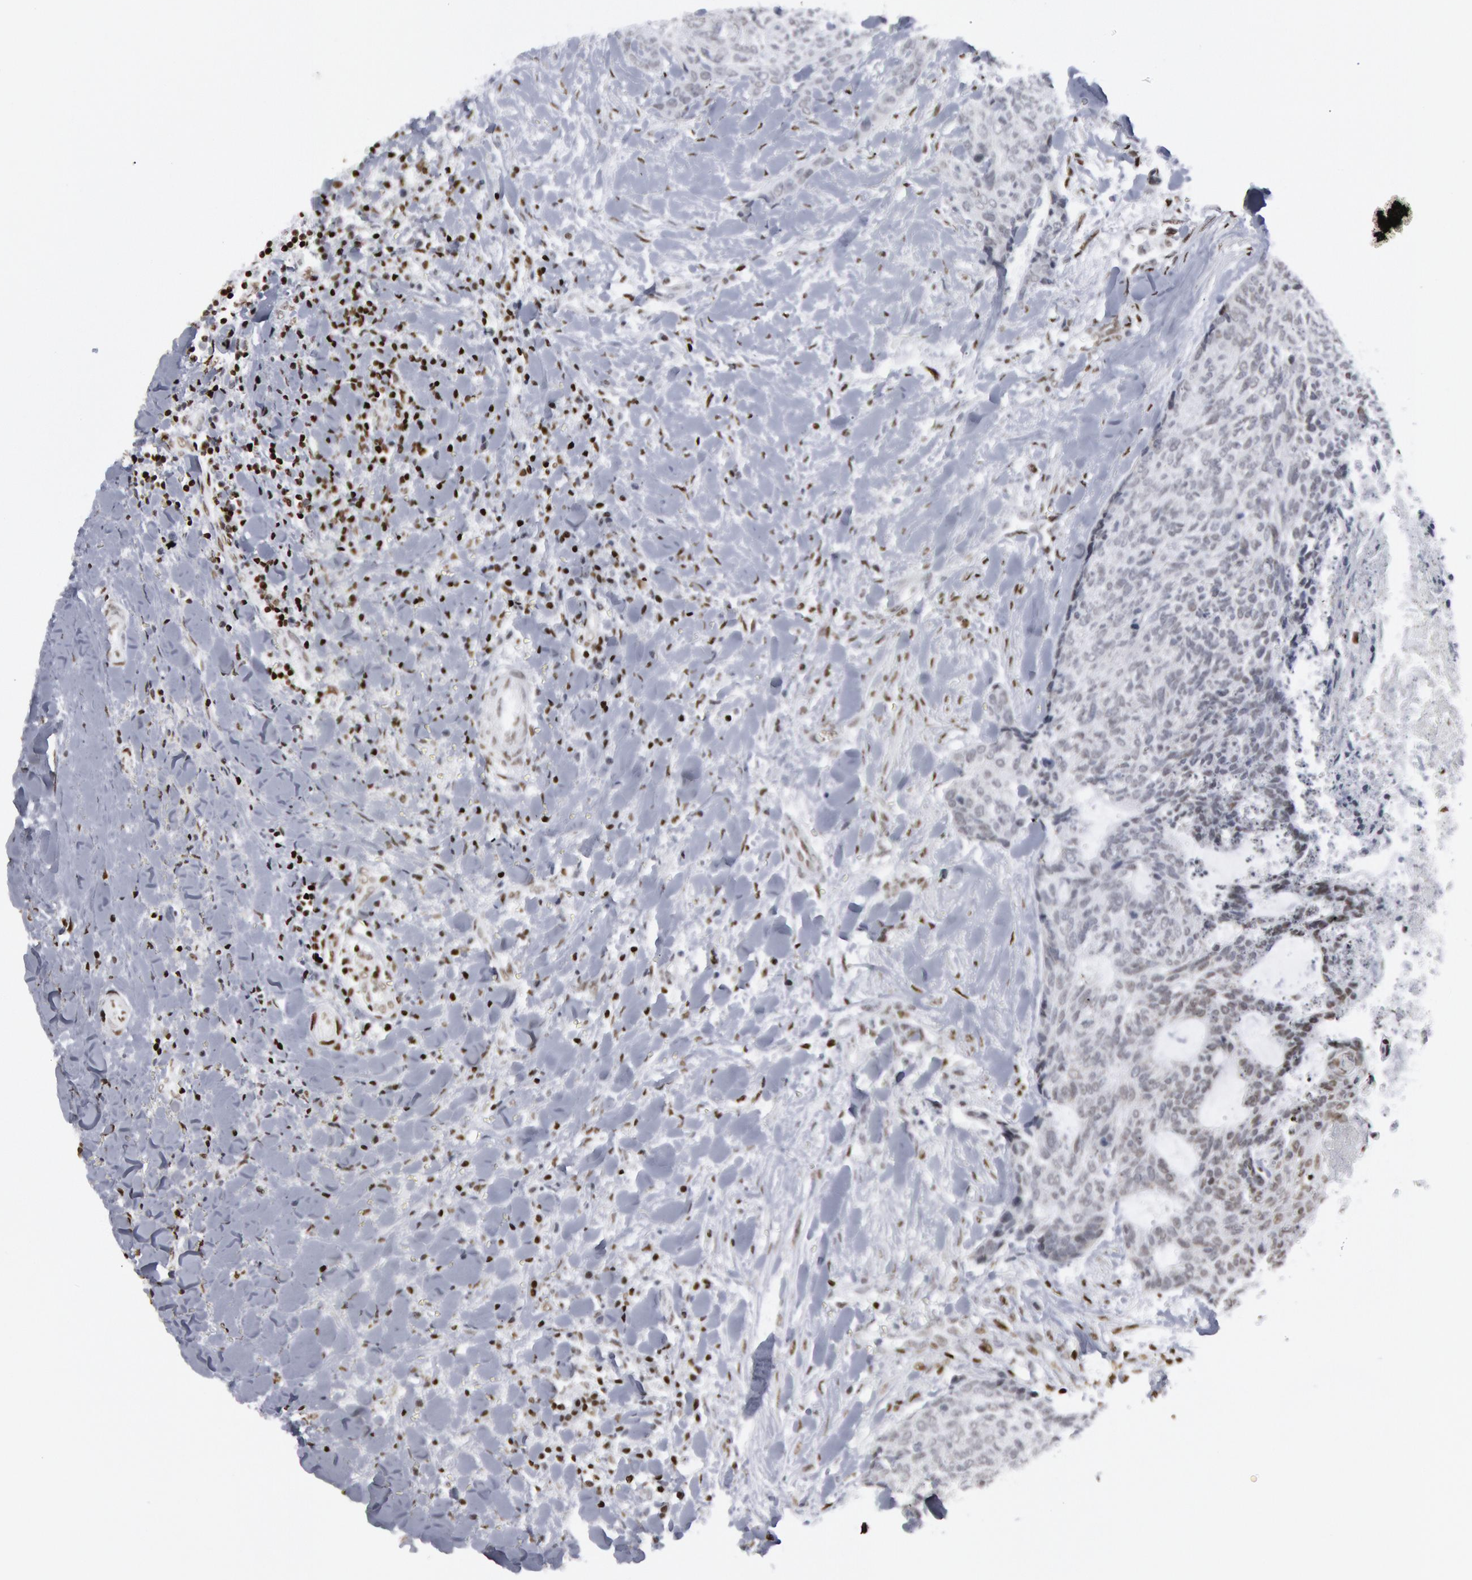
{"staining": {"intensity": "negative", "quantity": "none", "location": "none"}, "tissue": "head and neck cancer", "cell_type": "Tumor cells", "image_type": "cancer", "snomed": [{"axis": "morphology", "description": "Squamous cell carcinoma, NOS"}, {"axis": "topography", "description": "Salivary gland"}, {"axis": "topography", "description": "Head-Neck"}], "caption": "IHC photomicrograph of head and neck cancer (squamous cell carcinoma) stained for a protein (brown), which shows no positivity in tumor cells.", "gene": "MECP2", "patient": {"sex": "male", "age": 70}}